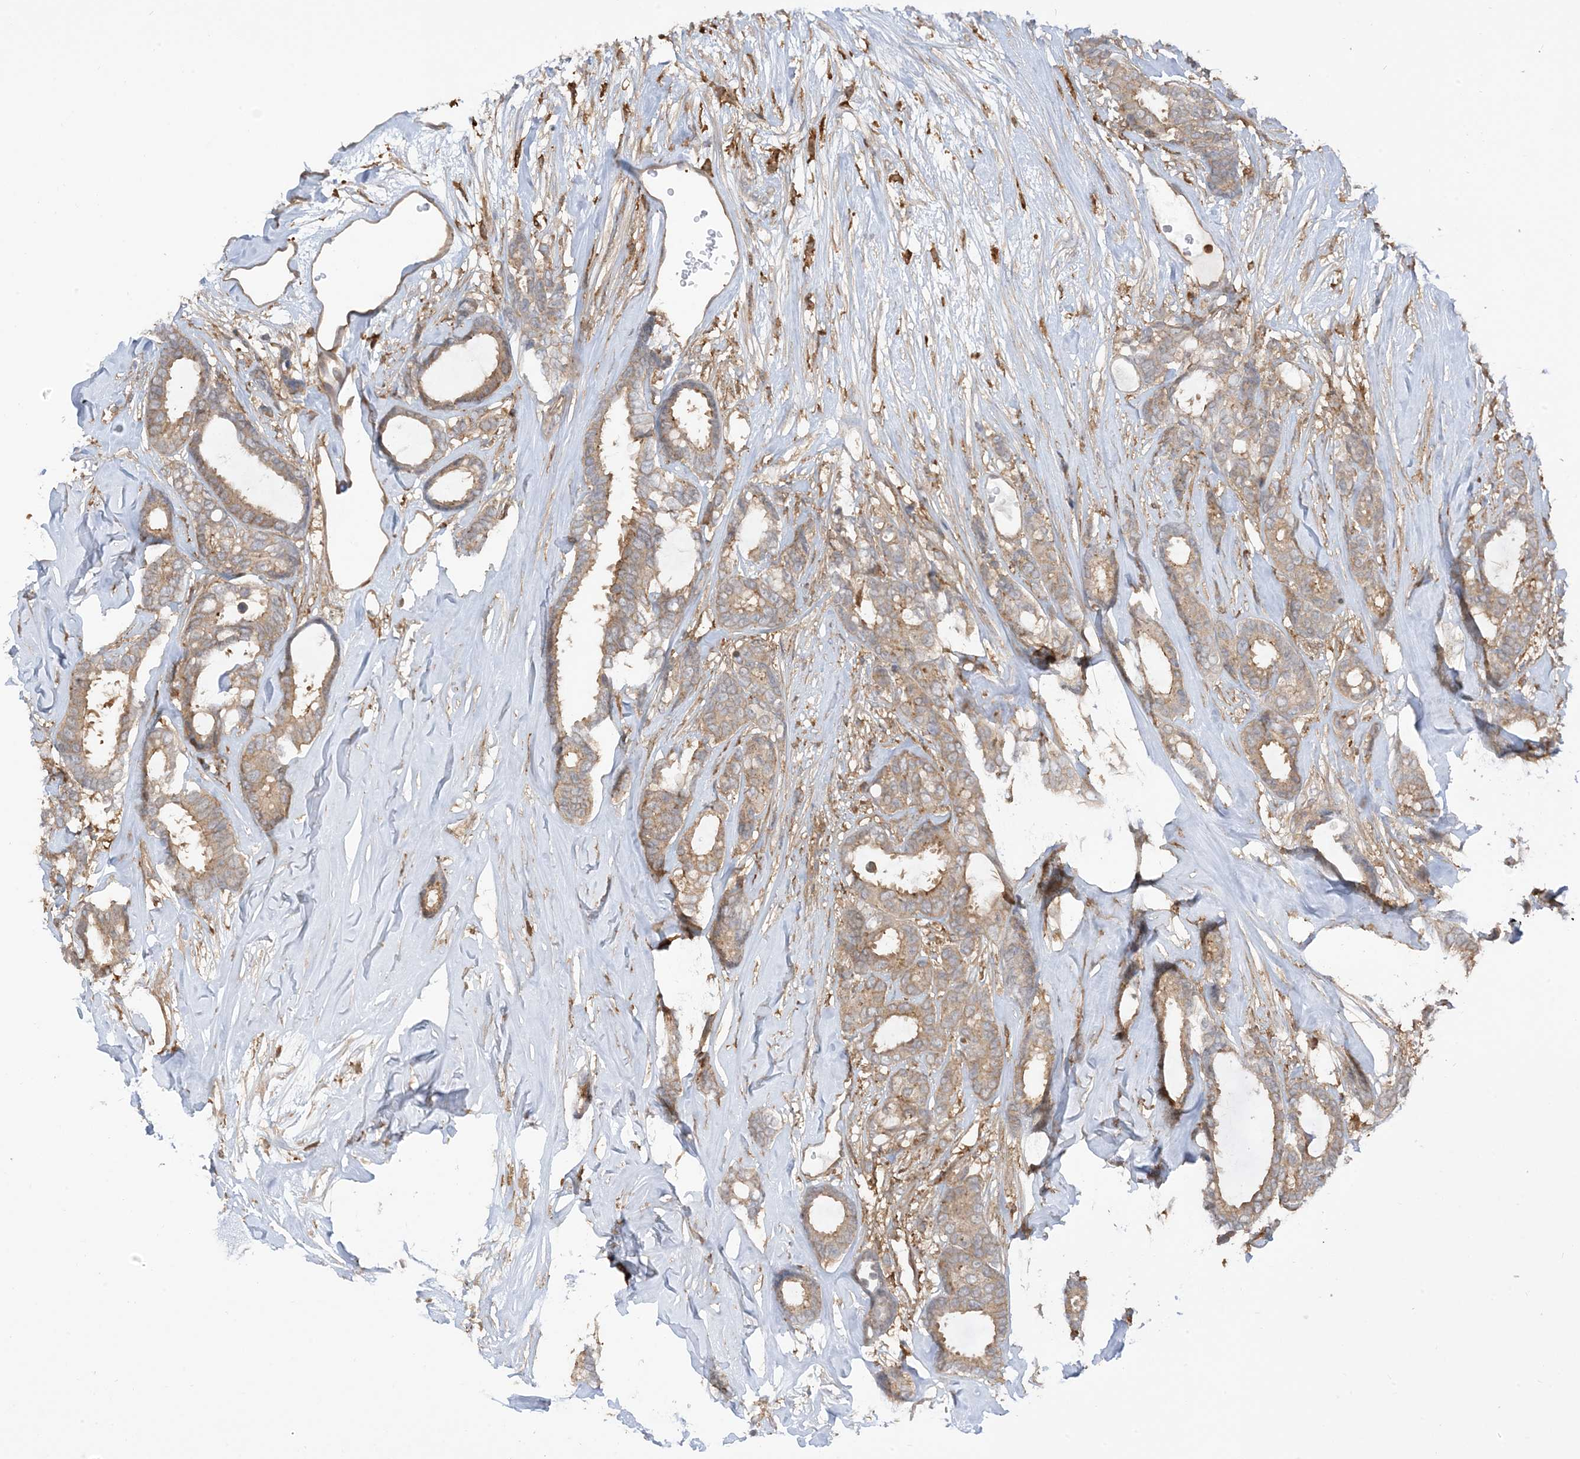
{"staining": {"intensity": "weak", "quantity": ">75%", "location": "cytoplasmic/membranous"}, "tissue": "breast cancer", "cell_type": "Tumor cells", "image_type": "cancer", "snomed": [{"axis": "morphology", "description": "Duct carcinoma"}, {"axis": "topography", "description": "Breast"}], "caption": "Immunohistochemical staining of invasive ductal carcinoma (breast) shows weak cytoplasmic/membranous protein positivity in about >75% of tumor cells. The staining was performed using DAB (3,3'-diaminobenzidine), with brown indicating positive protein expression. Nuclei are stained blue with hematoxylin.", "gene": "CAPZB", "patient": {"sex": "female", "age": 87}}